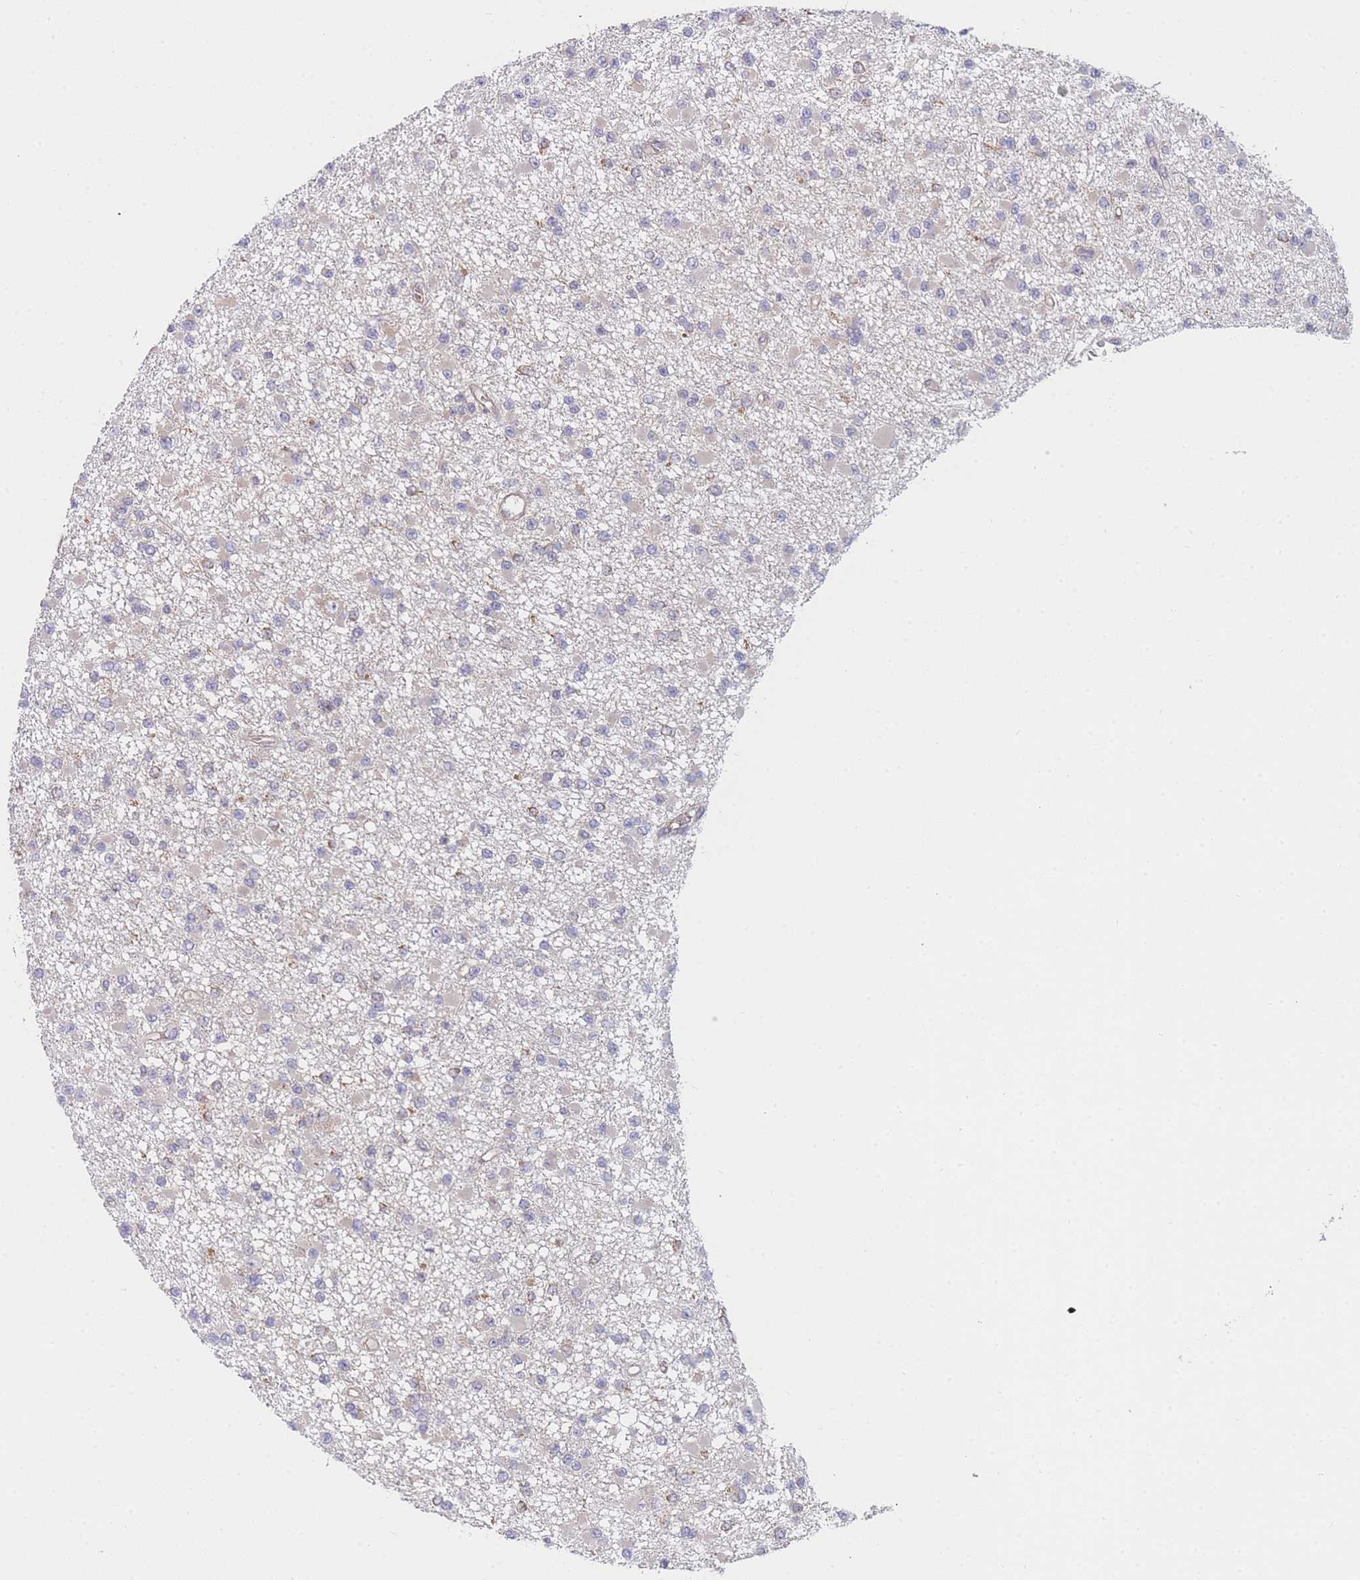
{"staining": {"intensity": "weak", "quantity": "<25%", "location": "cytoplasmic/membranous"}, "tissue": "glioma", "cell_type": "Tumor cells", "image_type": "cancer", "snomed": [{"axis": "morphology", "description": "Glioma, malignant, Low grade"}, {"axis": "topography", "description": "Brain"}], "caption": "Immunohistochemistry (IHC) histopathology image of neoplastic tissue: glioma stained with DAB reveals no significant protein positivity in tumor cells.", "gene": "MRPS18B", "patient": {"sex": "female", "age": 22}}